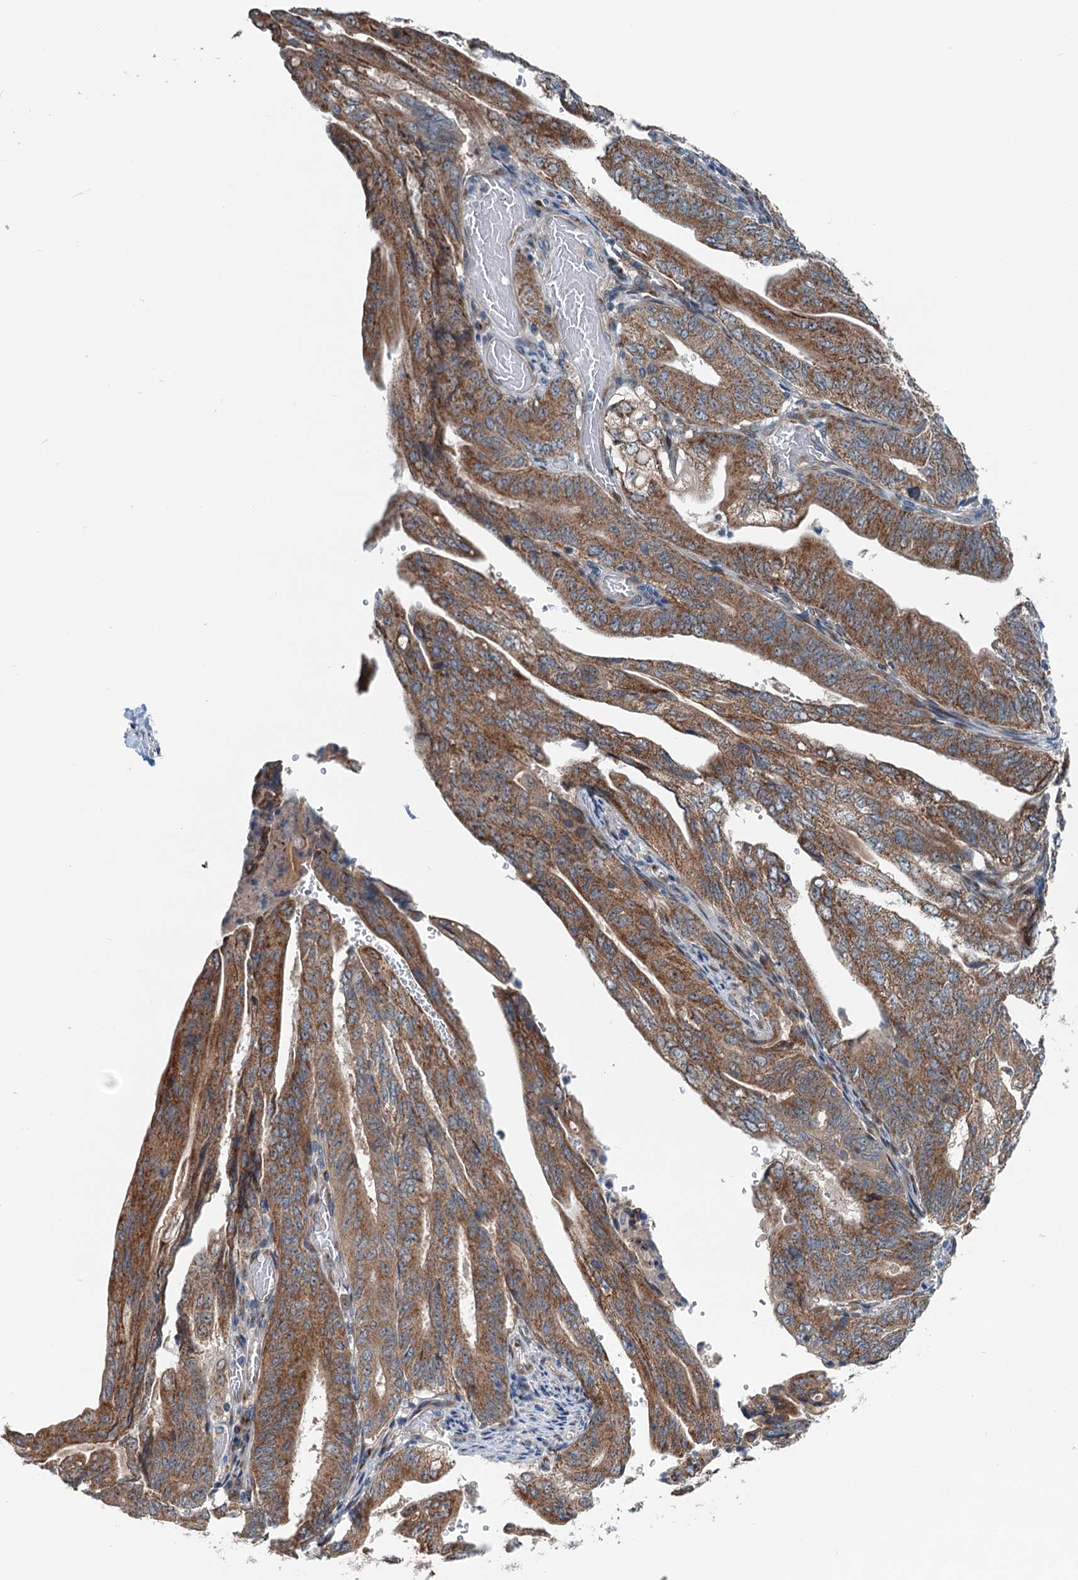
{"staining": {"intensity": "moderate", "quantity": ">75%", "location": "cytoplasmic/membranous"}, "tissue": "stomach cancer", "cell_type": "Tumor cells", "image_type": "cancer", "snomed": [{"axis": "morphology", "description": "Adenocarcinoma, NOS"}, {"axis": "topography", "description": "Stomach"}], "caption": "Immunohistochemistry (IHC) image of neoplastic tissue: stomach adenocarcinoma stained using IHC exhibits medium levels of moderate protein expression localized specifically in the cytoplasmic/membranous of tumor cells, appearing as a cytoplasmic/membranous brown color.", "gene": "DYNC2I2", "patient": {"sex": "female", "age": 73}}